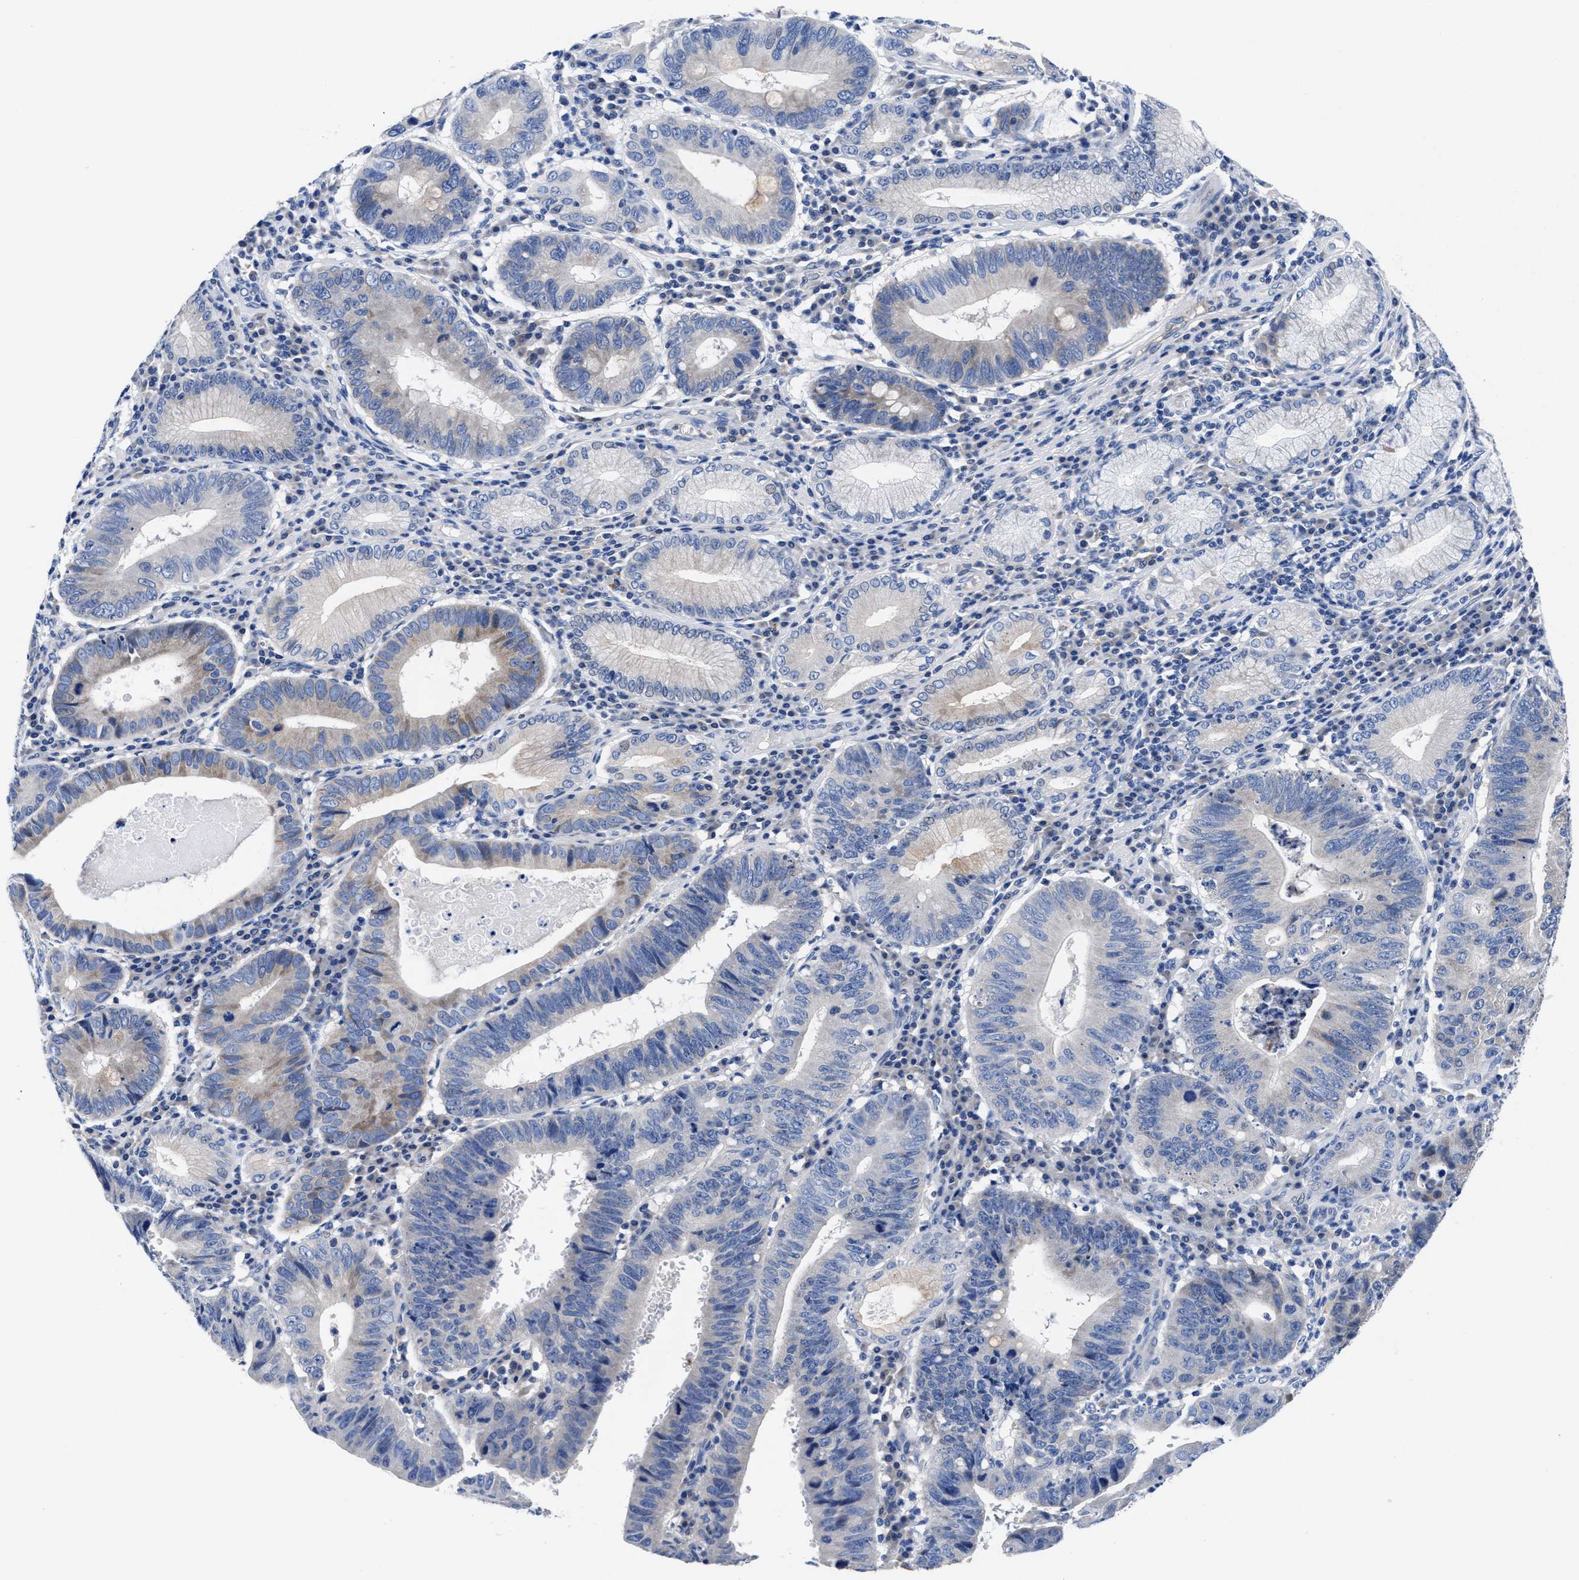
{"staining": {"intensity": "negative", "quantity": "none", "location": "none"}, "tissue": "stomach cancer", "cell_type": "Tumor cells", "image_type": "cancer", "snomed": [{"axis": "morphology", "description": "Adenocarcinoma, NOS"}, {"axis": "topography", "description": "Stomach"}], "caption": "A micrograph of stomach cancer stained for a protein demonstrates no brown staining in tumor cells.", "gene": "DHRS13", "patient": {"sex": "male", "age": 59}}